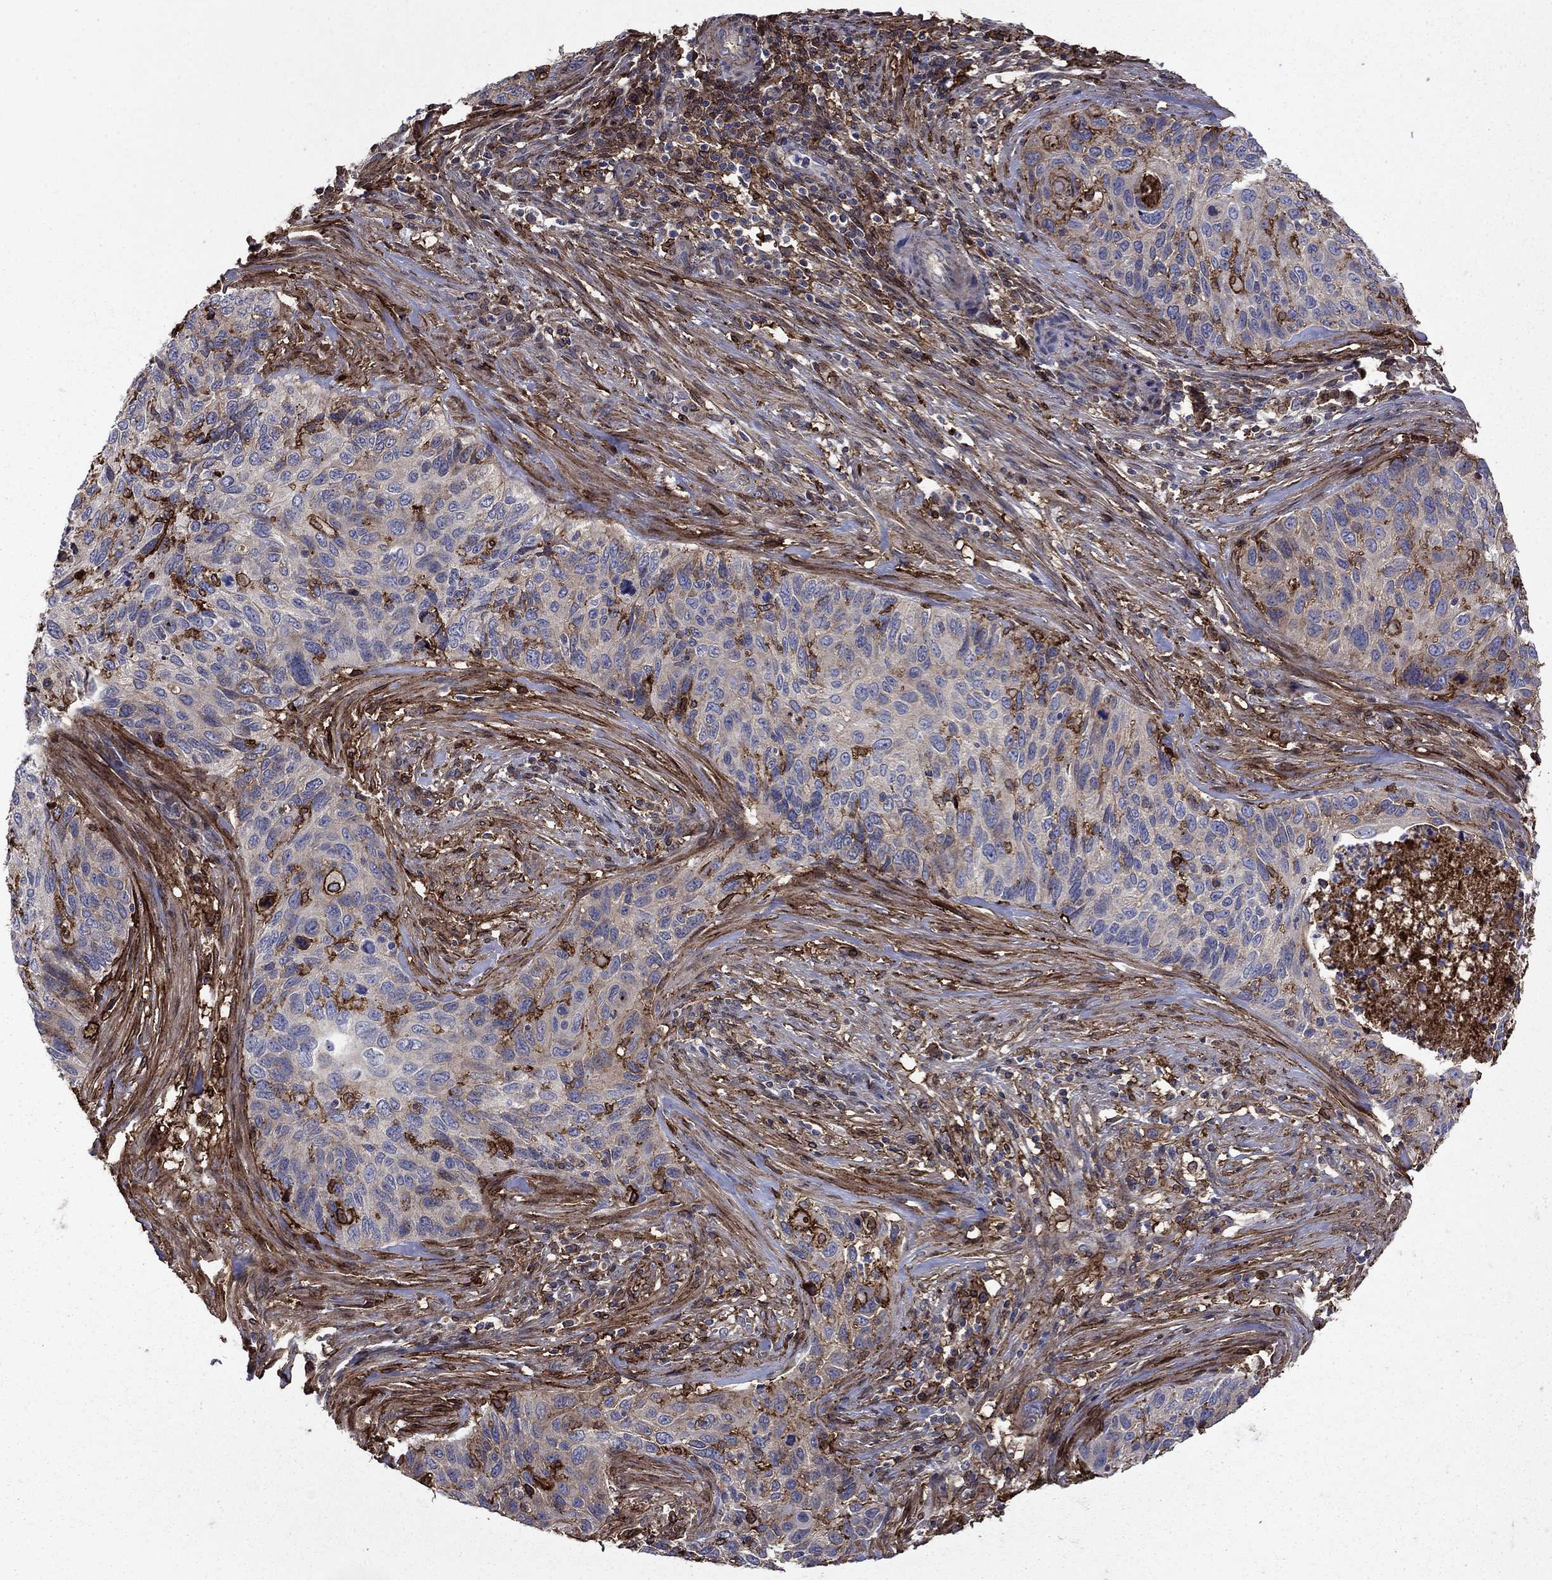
{"staining": {"intensity": "negative", "quantity": "none", "location": "none"}, "tissue": "cervical cancer", "cell_type": "Tumor cells", "image_type": "cancer", "snomed": [{"axis": "morphology", "description": "Squamous cell carcinoma, NOS"}, {"axis": "topography", "description": "Cervix"}], "caption": "DAB (3,3'-diaminobenzidine) immunohistochemical staining of human cervical cancer shows no significant positivity in tumor cells.", "gene": "PLAU", "patient": {"sex": "female", "age": 70}}